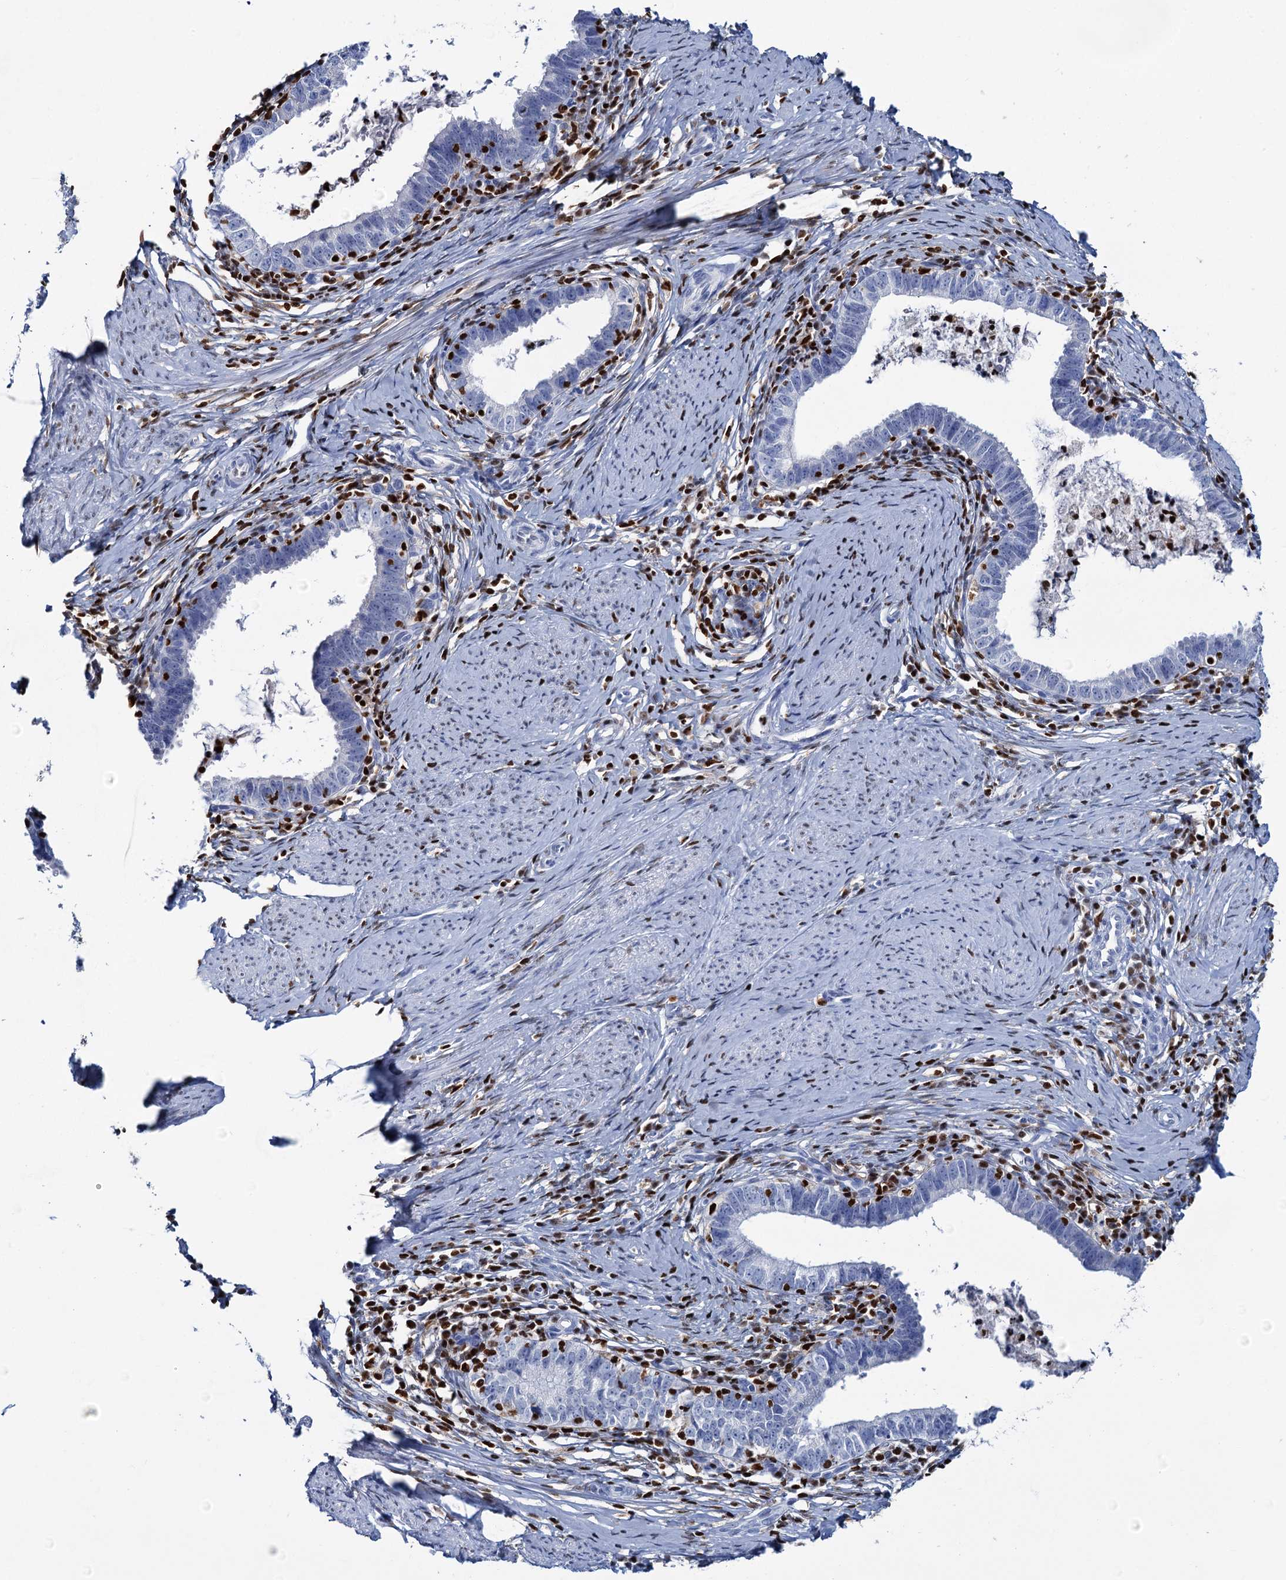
{"staining": {"intensity": "negative", "quantity": "none", "location": "none"}, "tissue": "cervical cancer", "cell_type": "Tumor cells", "image_type": "cancer", "snomed": [{"axis": "morphology", "description": "Adenocarcinoma, NOS"}, {"axis": "topography", "description": "Cervix"}], "caption": "This is a photomicrograph of immunohistochemistry (IHC) staining of adenocarcinoma (cervical), which shows no staining in tumor cells.", "gene": "CELF2", "patient": {"sex": "female", "age": 36}}